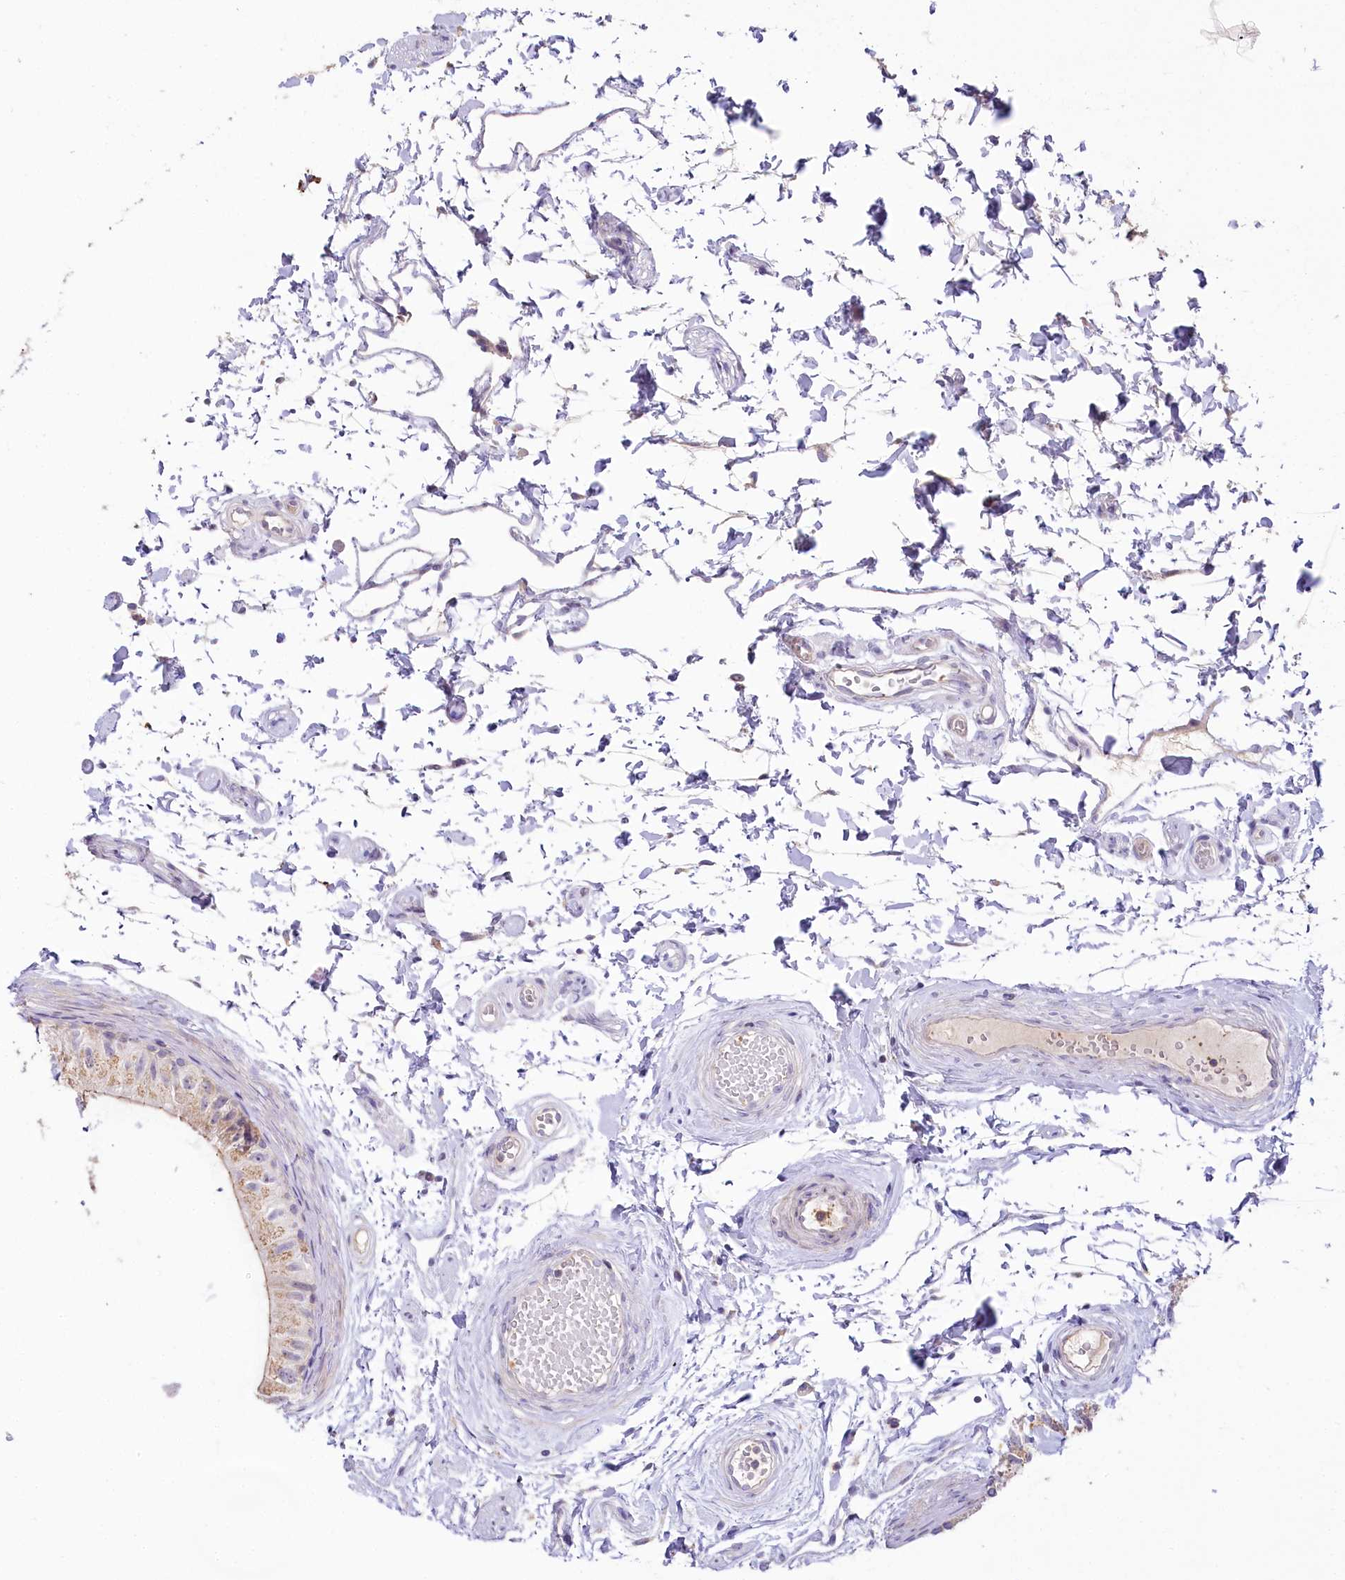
{"staining": {"intensity": "moderate", "quantity": "<25%", "location": "cytoplasmic/membranous"}, "tissue": "epididymis", "cell_type": "Glandular cells", "image_type": "normal", "snomed": [{"axis": "morphology", "description": "Normal tissue, NOS"}, {"axis": "topography", "description": "Epididymis"}], "caption": "Approximately <25% of glandular cells in benign epididymis show moderate cytoplasmic/membranous protein expression as visualized by brown immunohistochemical staining.", "gene": "SLC6A11", "patient": {"sex": "male", "age": 50}}